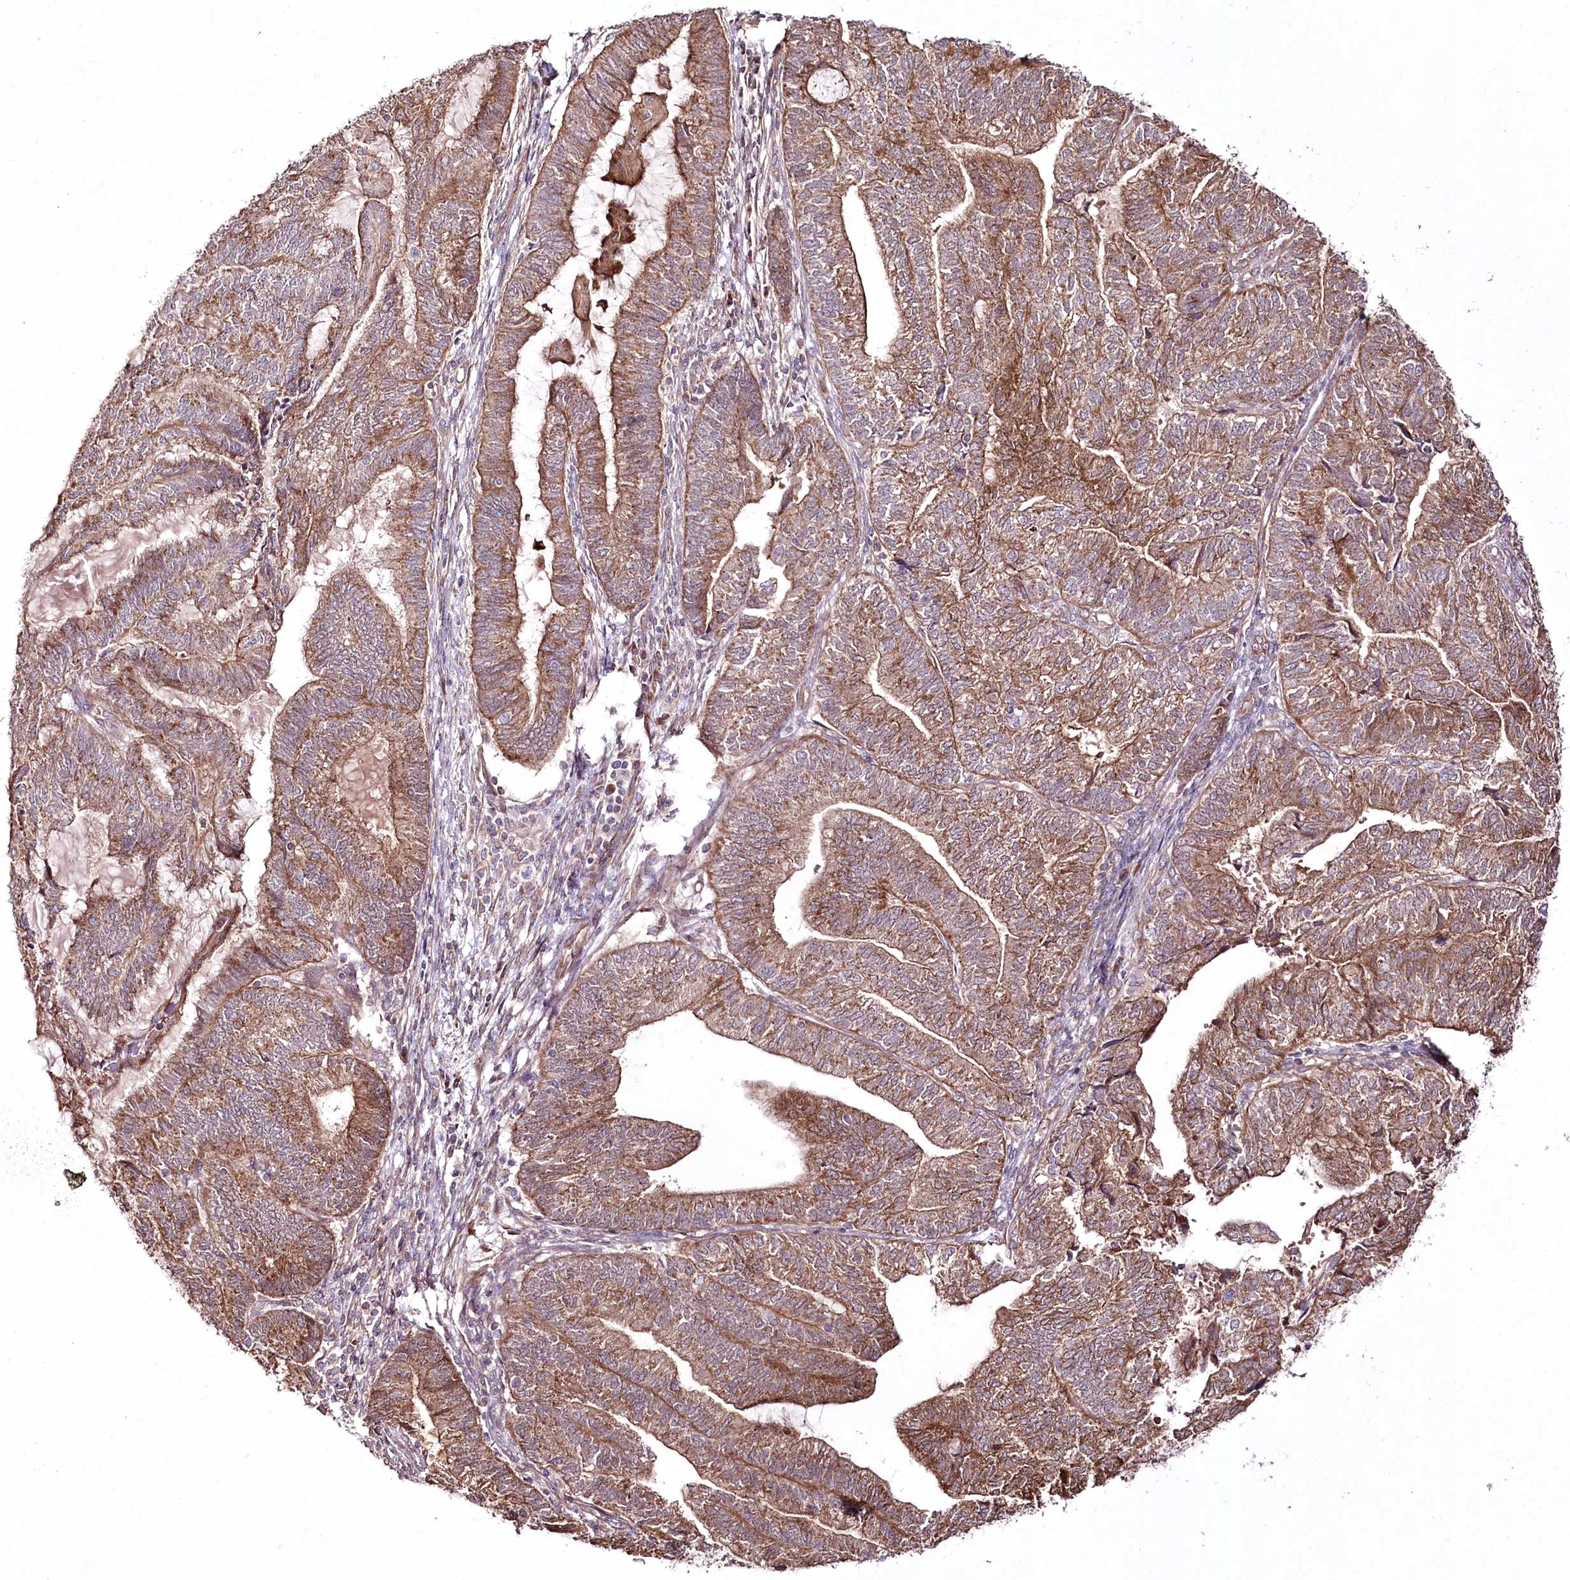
{"staining": {"intensity": "moderate", "quantity": ">75%", "location": "cytoplasmic/membranous"}, "tissue": "endometrial cancer", "cell_type": "Tumor cells", "image_type": "cancer", "snomed": [{"axis": "morphology", "description": "Adenocarcinoma, NOS"}, {"axis": "topography", "description": "Uterus"}, {"axis": "topography", "description": "Endometrium"}], "caption": "Human endometrial cancer stained with a brown dye shows moderate cytoplasmic/membranous positive staining in approximately >75% of tumor cells.", "gene": "REXO2", "patient": {"sex": "female", "age": 70}}